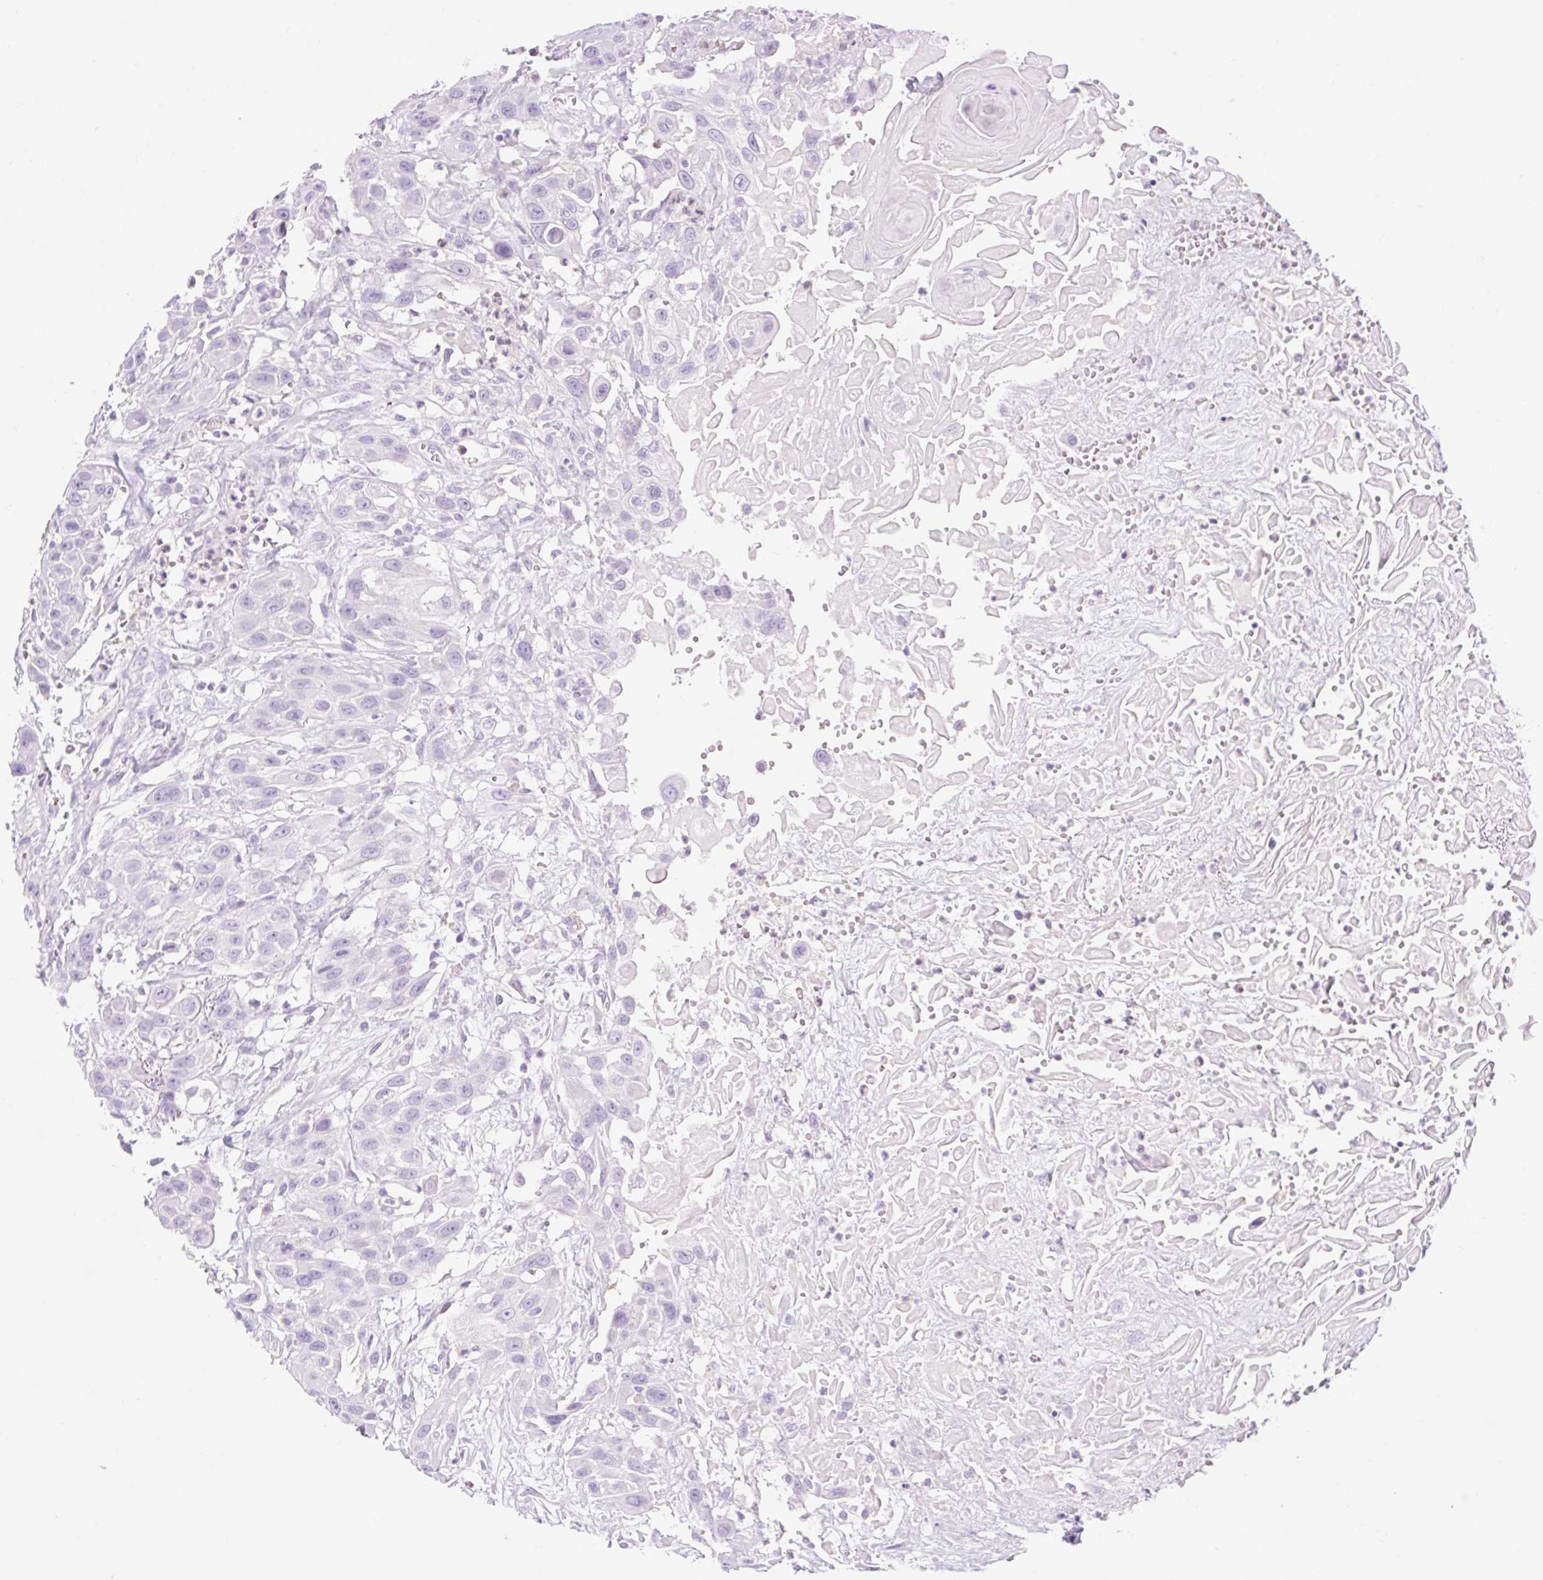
{"staining": {"intensity": "negative", "quantity": "none", "location": "none"}, "tissue": "head and neck cancer", "cell_type": "Tumor cells", "image_type": "cancer", "snomed": [{"axis": "morphology", "description": "Squamous cell carcinoma, NOS"}, {"axis": "topography", "description": "Head-Neck"}], "caption": "Immunohistochemical staining of squamous cell carcinoma (head and neck) demonstrates no significant staining in tumor cells.", "gene": "SLC25A40", "patient": {"sex": "male", "age": 81}}